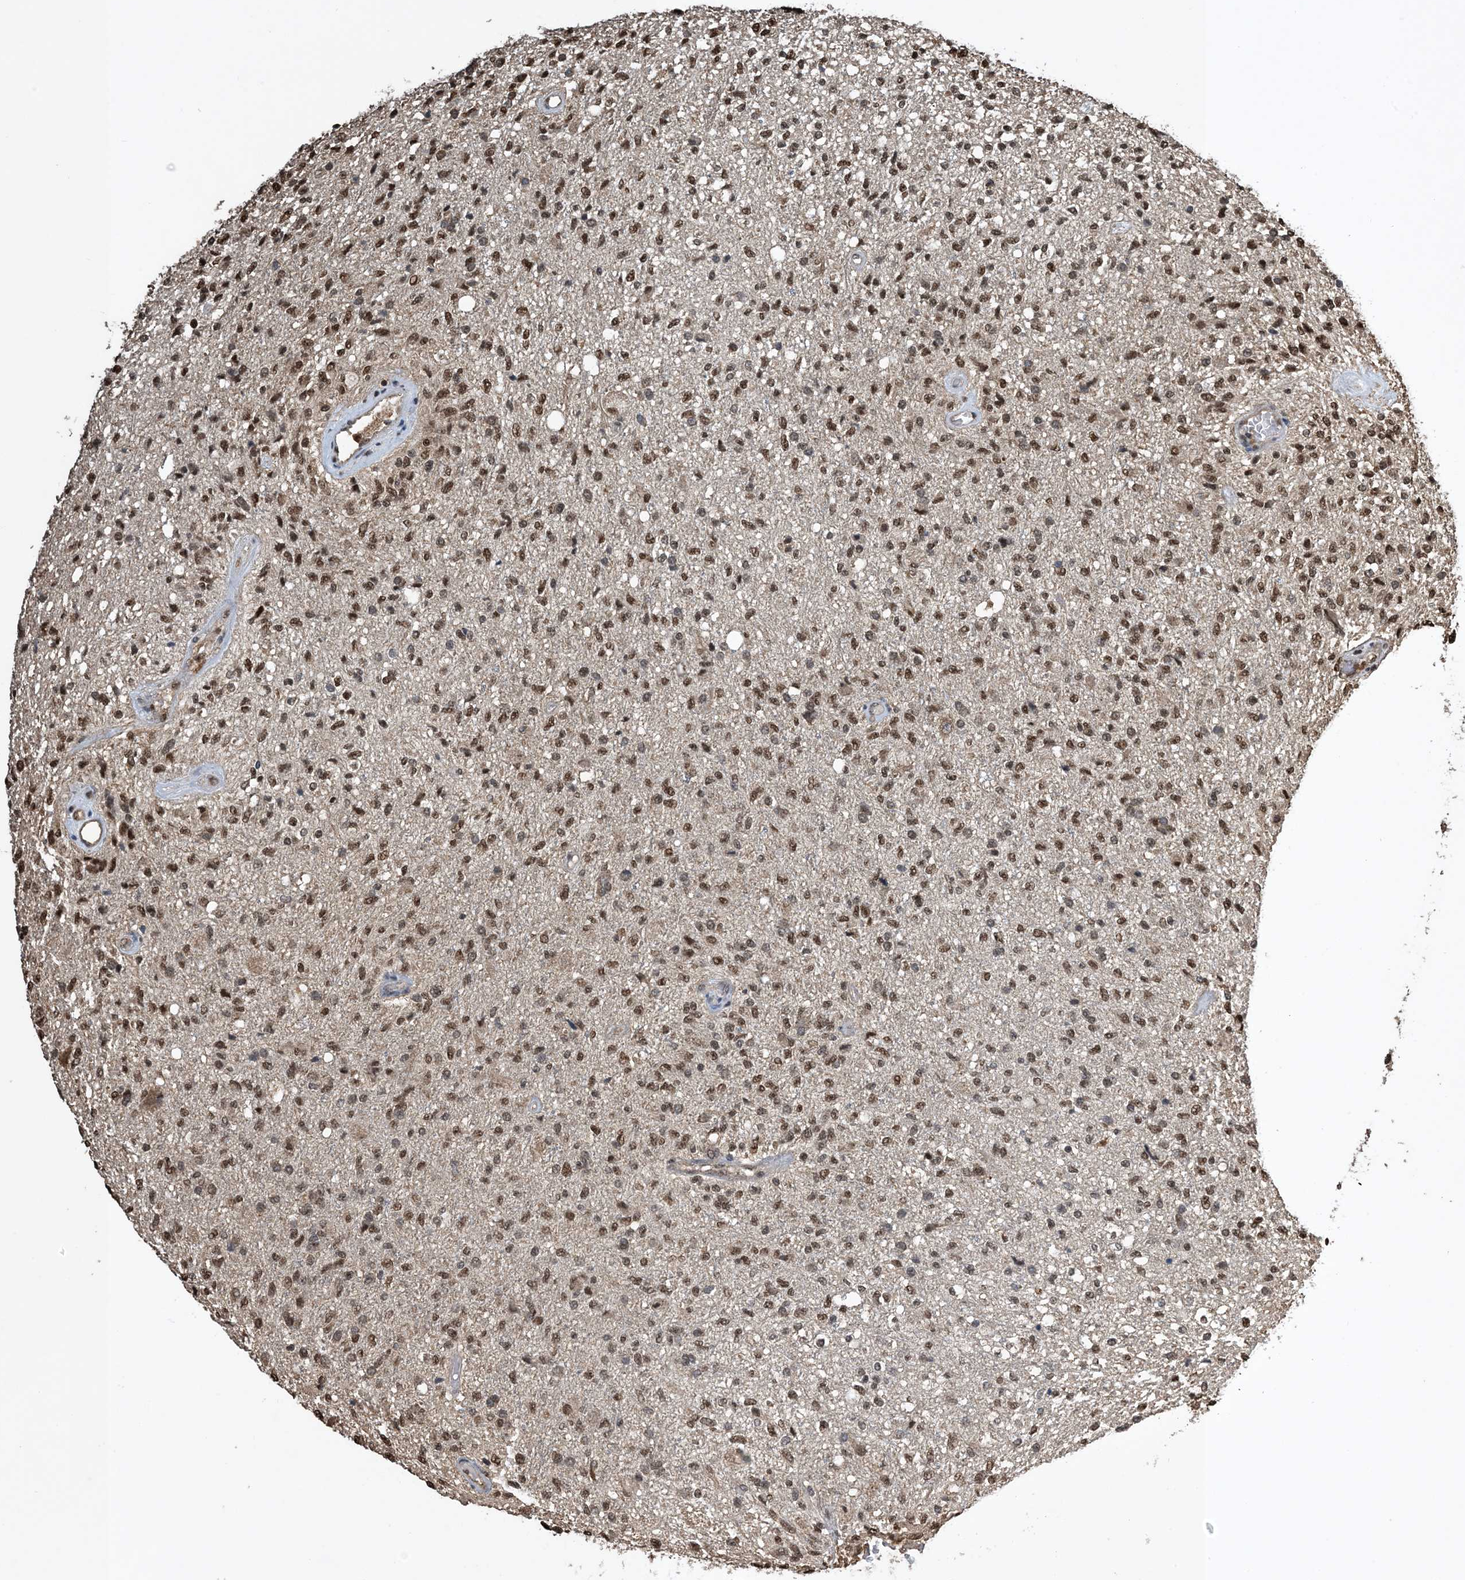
{"staining": {"intensity": "moderate", "quantity": ">75%", "location": "nuclear"}, "tissue": "glioma", "cell_type": "Tumor cells", "image_type": "cancer", "snomed": [{"axis": "morphology", "description": "Normal tissue, NOS"}, {"axis": "morphology", "description": "Glioma, malignant, High grade"}, {"axis": "topography", "description": "Cerebral cortex"}], "caption": "This micrograph displays immunohistochemistry staining of human glioma, with medium moderate nuclear positivity in approximately >75% of tumor cells.", "gene": "HSPA1A", "patient": {"sex": "male", "age": 77}}